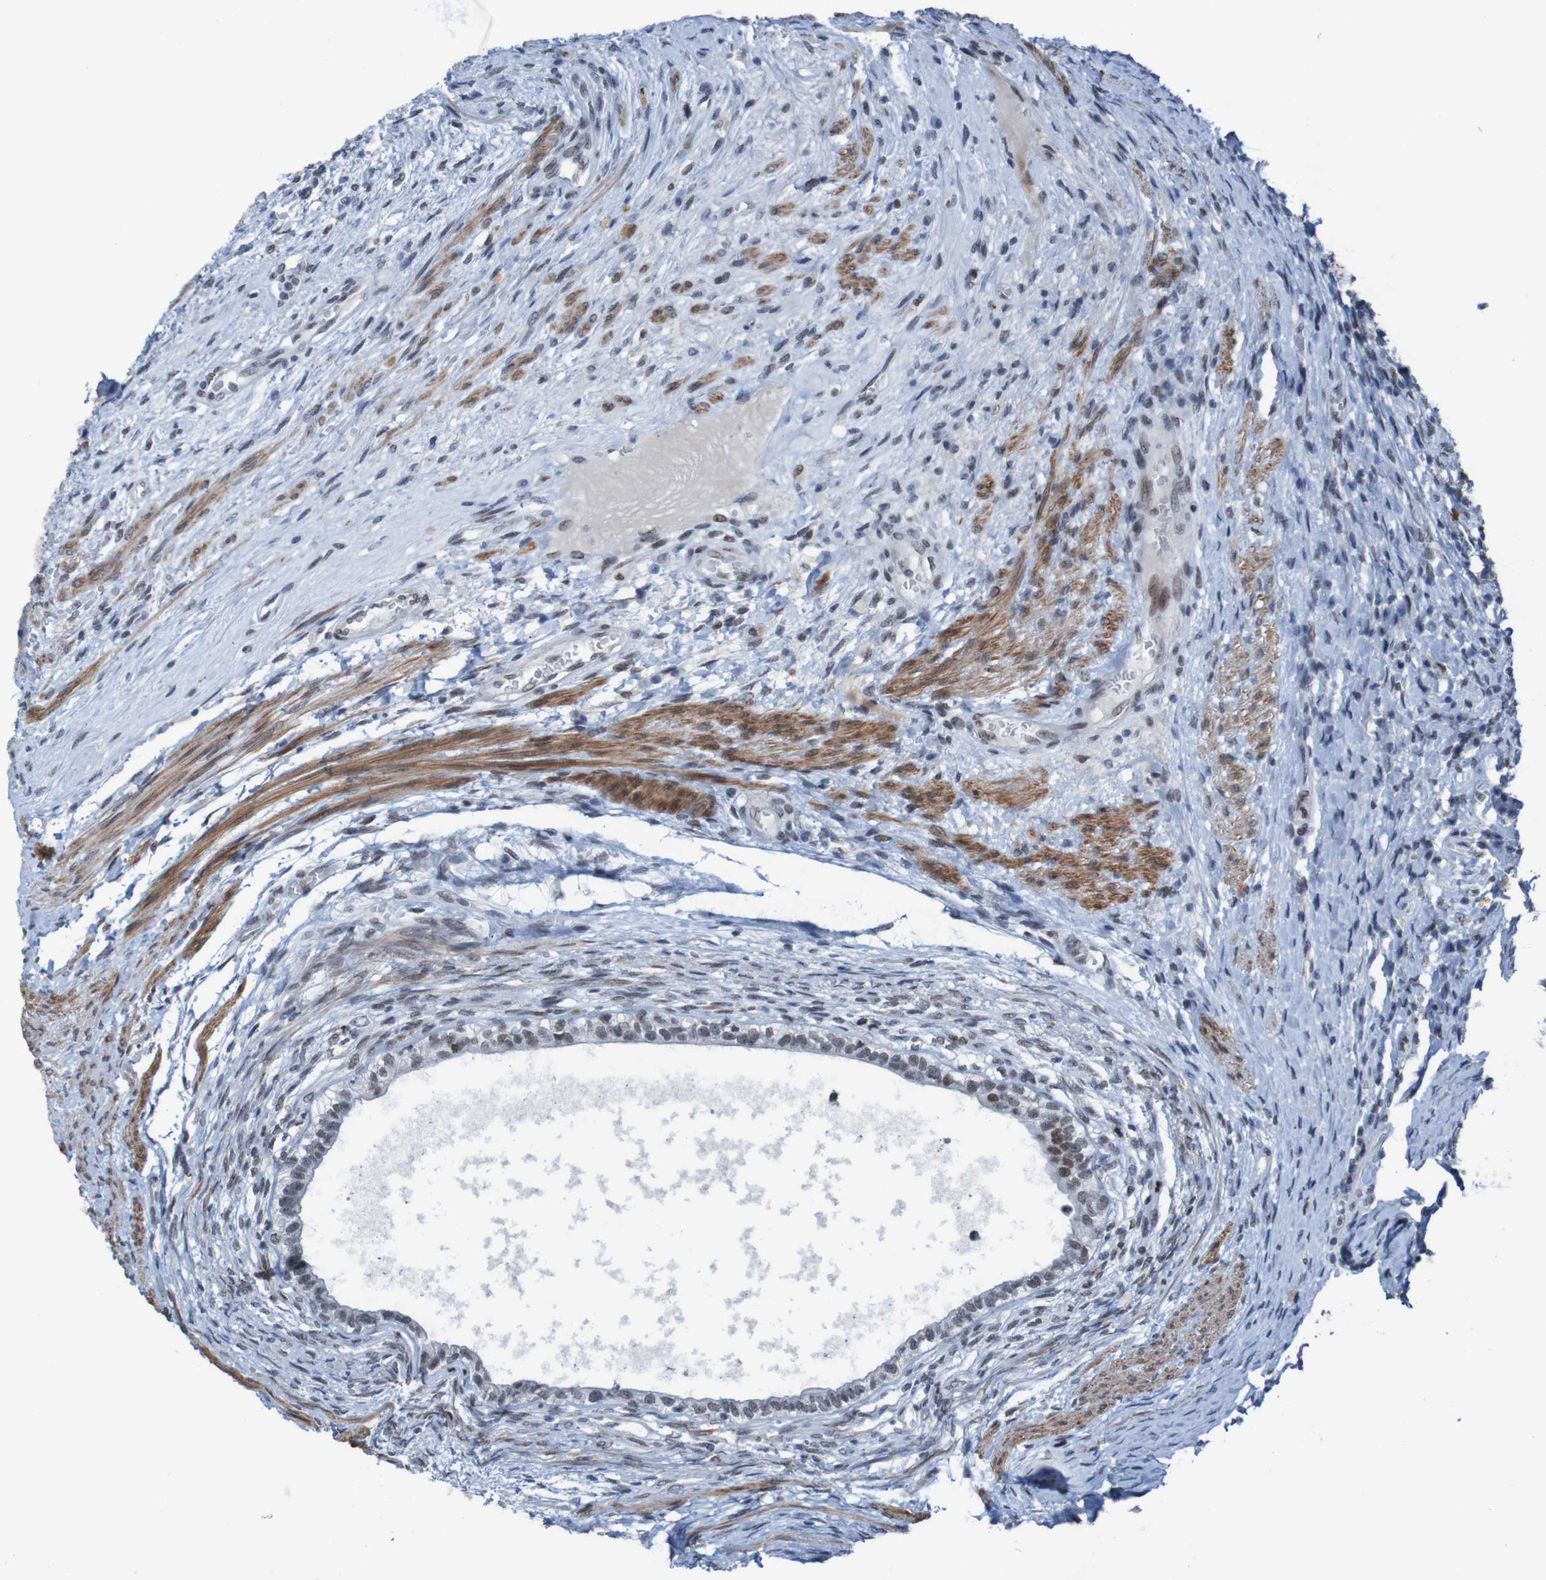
{"staining": {"intensity": "strong", "quantity": "<25%", "location": "nuclear"}, "tissue": "testis cancer", "cell_type": "Tumor cells", "image_type": "cancer", "snomed": [{"axis": "morphology", "description": "Carcinoma, Embryonal, NOS"}, {"axis": "topography", "description": "Testis"}], "caption": "Embryonal carcinoma (testis) stained with a brown dye displays strong nuclear positive expression in about <25% of tumor cells.", "gene": "PHF2", "patient": {"sex": "male", "age": 26}}